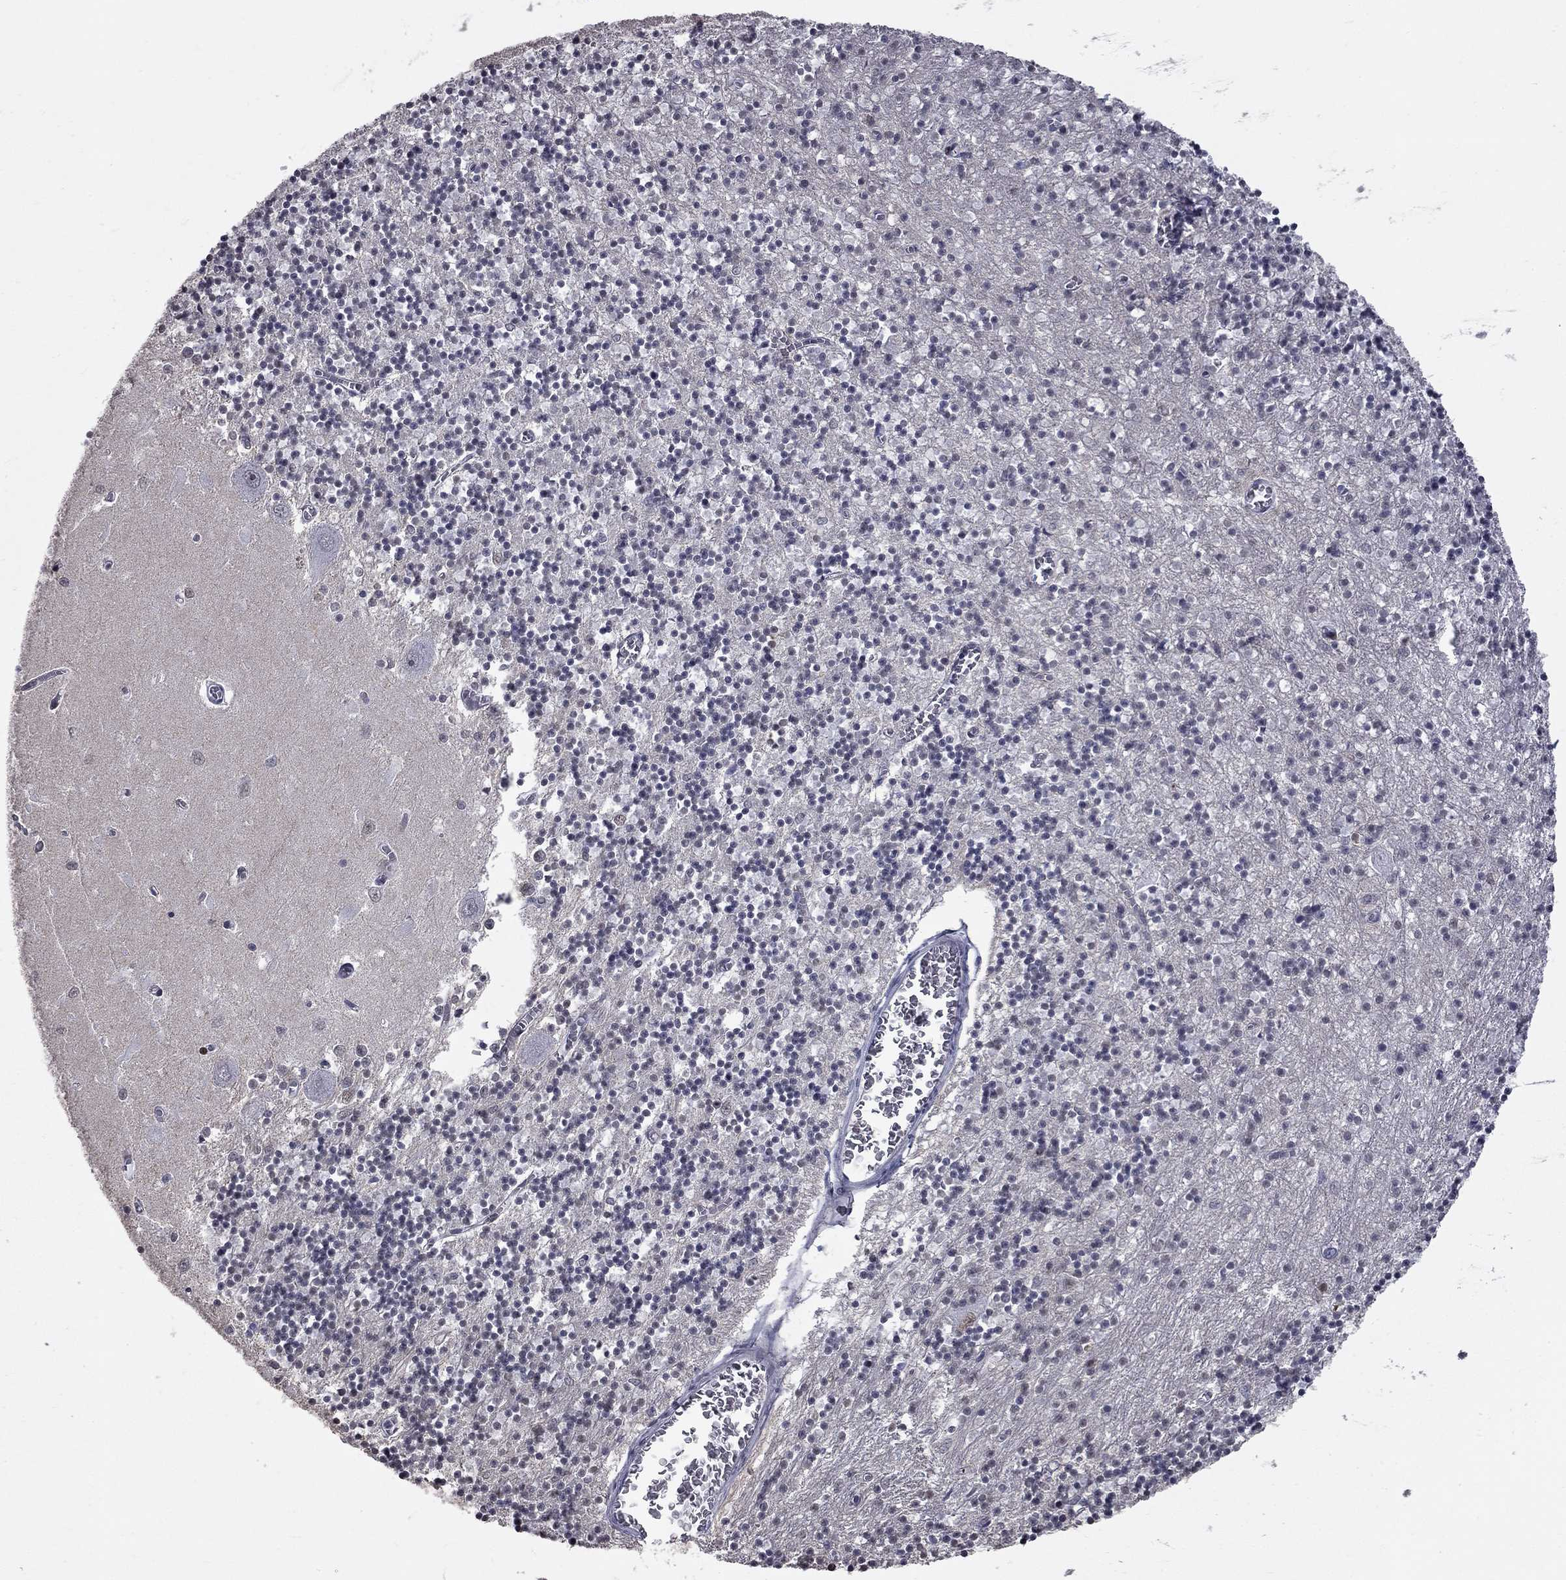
{"staining": {"intensity": "negative", "quantity": "none", "location": "none"}, "tissue": "cerebellum", "cell_type": "Cells in granular layer", "image_type": "normal", "snomed": [{"axis": "morphology", "description": "Normal tissue, NOS"}, {"axis": "topography", "description": "Cerebellum"}], "caption": "High power microscopy photomicrograph of an IHC histopathology image of benign cerebellum, revealing no significant staining in cells in granular layer. The staining was performed using DAB to visualize the protein expression in brown, while the nuclei were stained in blue with hematoxylin (Magnification: 20x).", "gene": "ZNF154", "patient": {"sex": "female", "age": 64}}